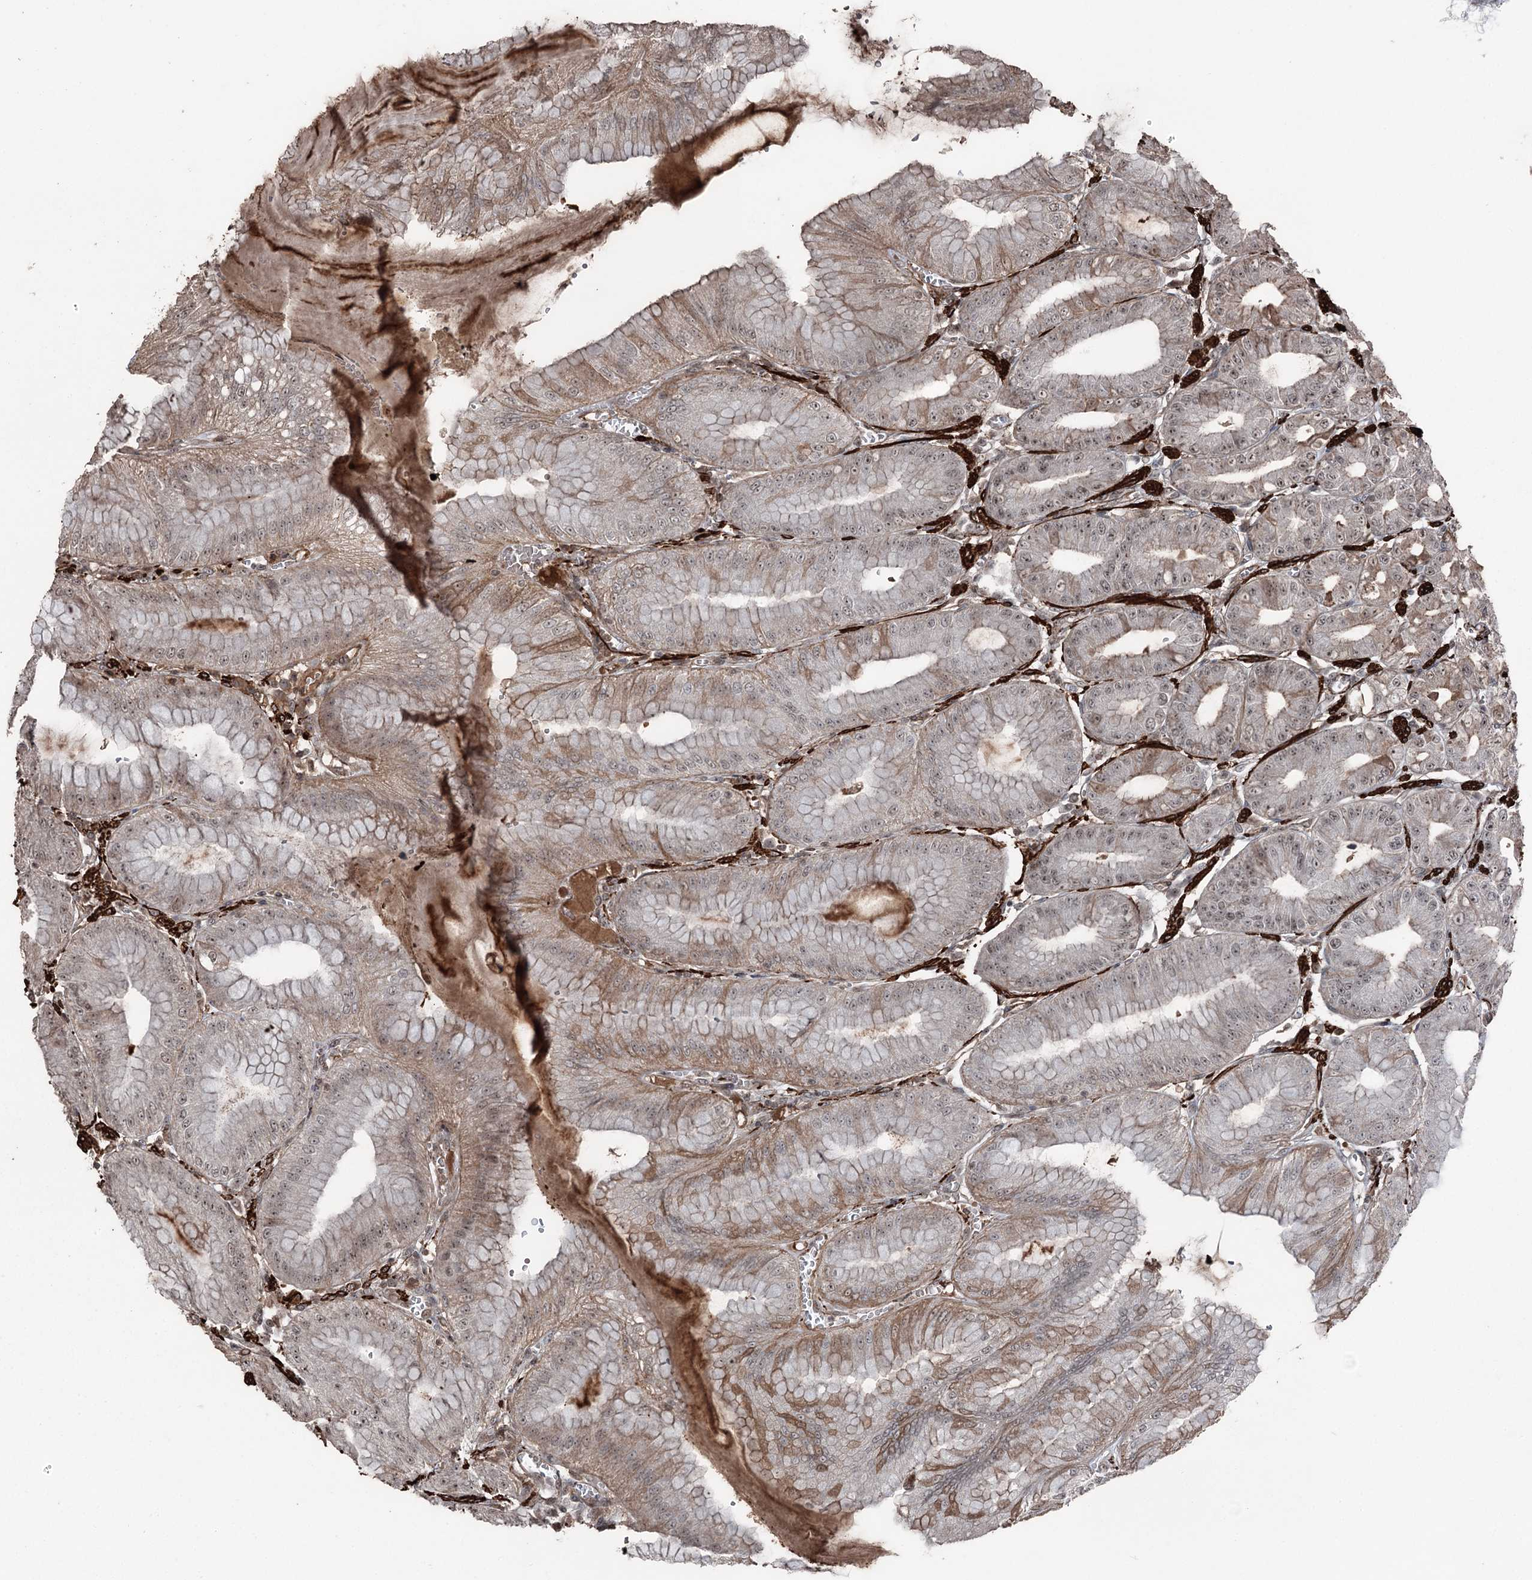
{"staining": {"intensity": "moderate", "quantity": "25%-75%", "location": "cytoplasmic/membranous,nuclear"}, "tissue": "stomach", "cell_type": "Glandular cells", "image_type": "normal", "snomed": [{"axis": "morphology", "description": "Normal tissue, NOS"}, {"axis": "topography", "description": "Stomach, lower"}], "caption": "Immunohistochemistry (IHC) of normal human stomach exhibits medium levels of moderate cytoplasmic/membranous,nuclear staining in about 25%-75% of glandular cells. (Stains: DAB in brown, nuclei in blue, Microscopy: brightfield microscopy at high magnification).", "gene": "CCDC82", "patient": {"sex": "male", "age": 71}}